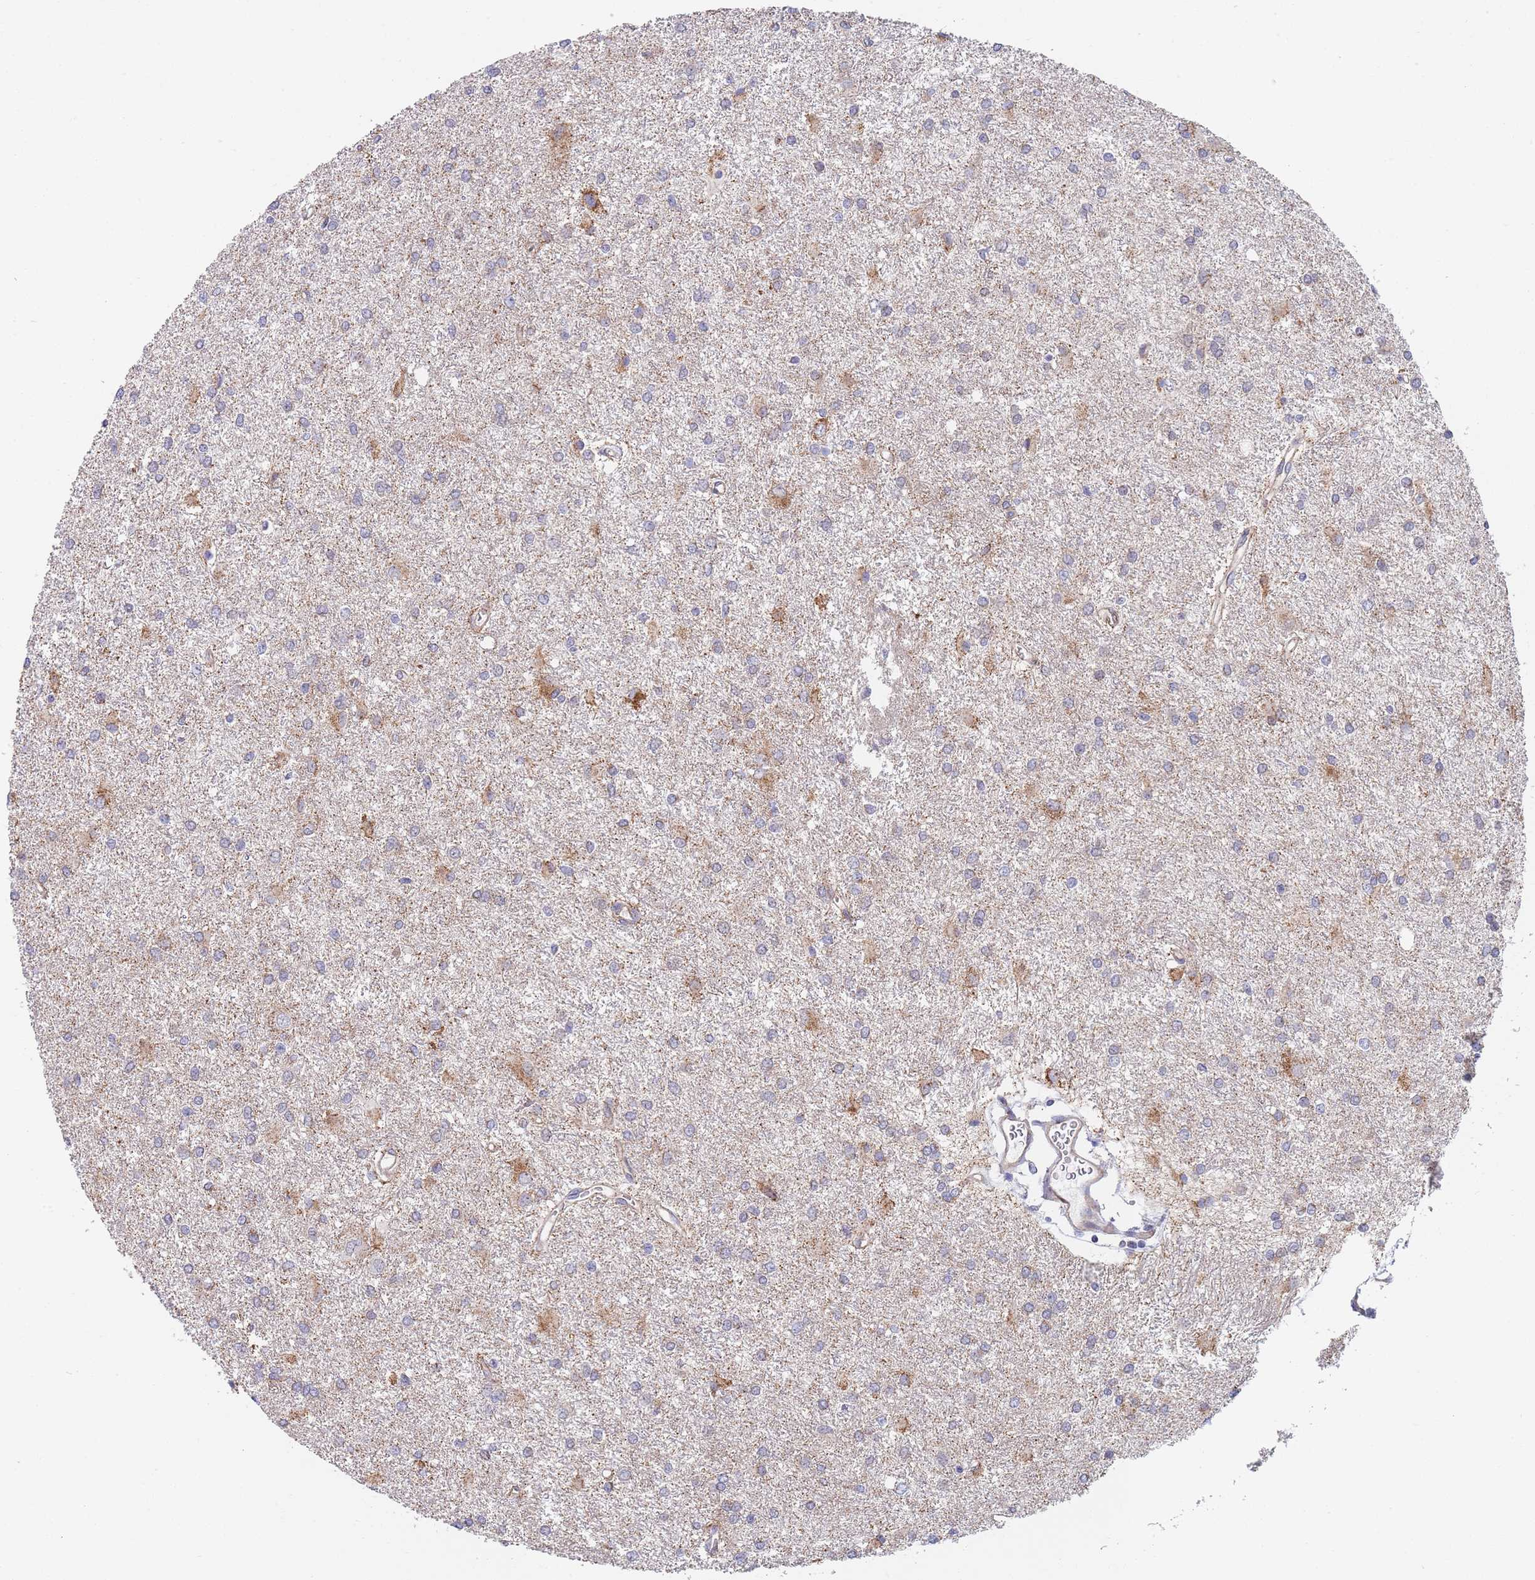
{"staining": {"intensity": "negative", "quantity": "none", "location": "none"}, "tissue": "glioma", "cell_type": "Tumor cells", "image_type": "cancer", "snomed": [{"axis": "morphology", "description": "Glioma, malignant, High grade"}, {"axis": "topography", "description": "Brain"}], "caption": "DAB (3,3'-diaminobenzidine) immunohistochemical staining of human glioma demonstrates no significant staining in tumor cells. Brightfield microscopy of immunohistochemistry (IHC) stained with DAB (3,3'-diaminobenzidine) (brown) and hematoxylin (blue), captured at high magnification.", "gene": "PWWP3A", "patient": {"sex": "female", "age": 50}}